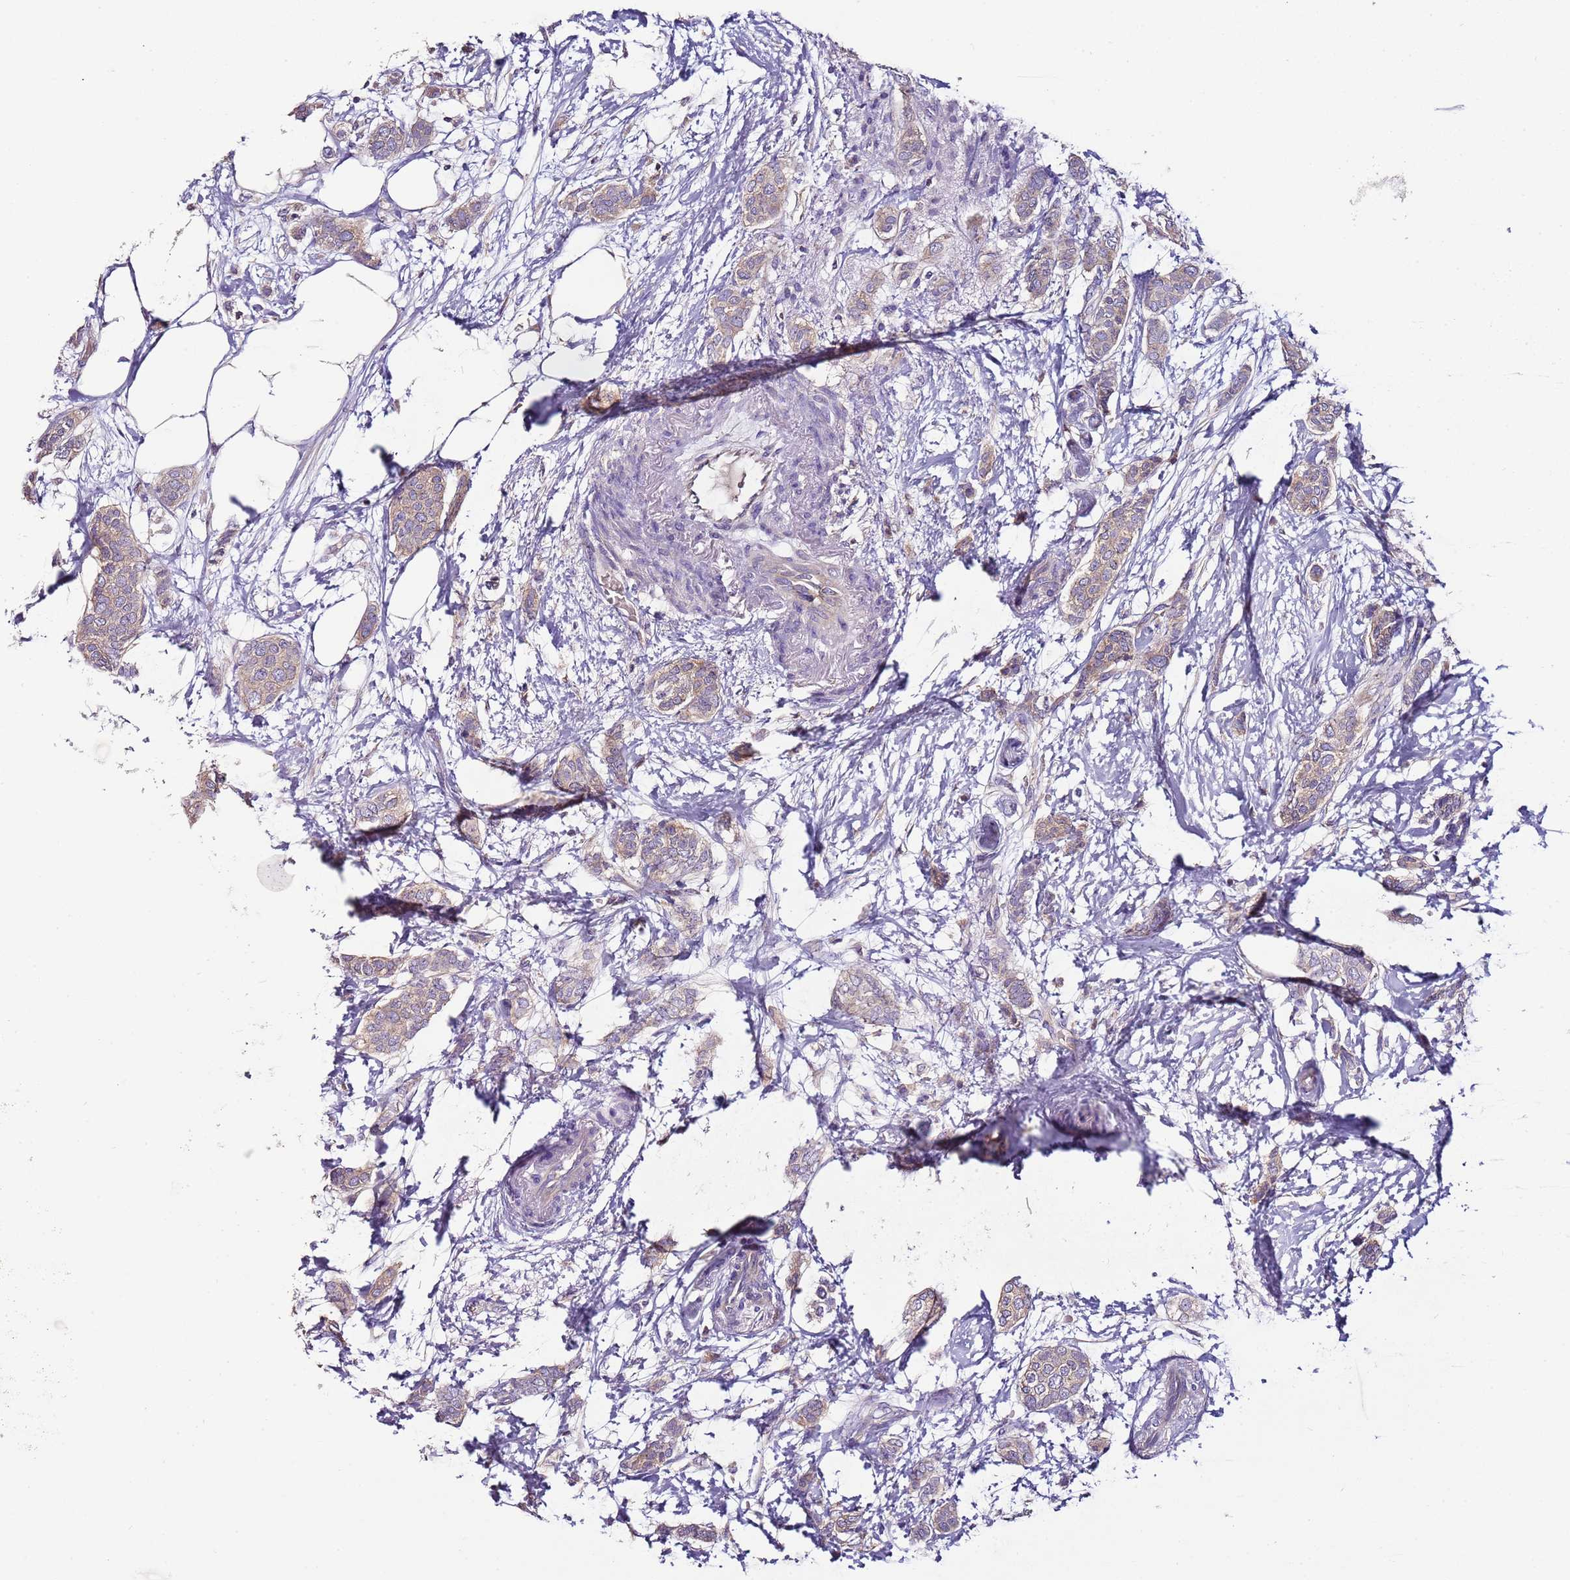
{"staining": {"intensity": "weak", "quantity": ">75%", "location": "cytoplasmic/membranous"}, "tissue": "breast cancer", "cell_type": "Tumor cells", "image_type": "cancer", "snomed": [{"axis": "morphology", "description": "Duct carcinoma"}, {"axis": "topography", "description": "Breast"}], "caption": "Weak cytoplasmic/membranous expression for a protein is seen in about >75% of tumor cells of breast cancer using immunohistochemistry (IHC).", "gene": "IGIP", "patient": {"sex": "female", "age": 72}}